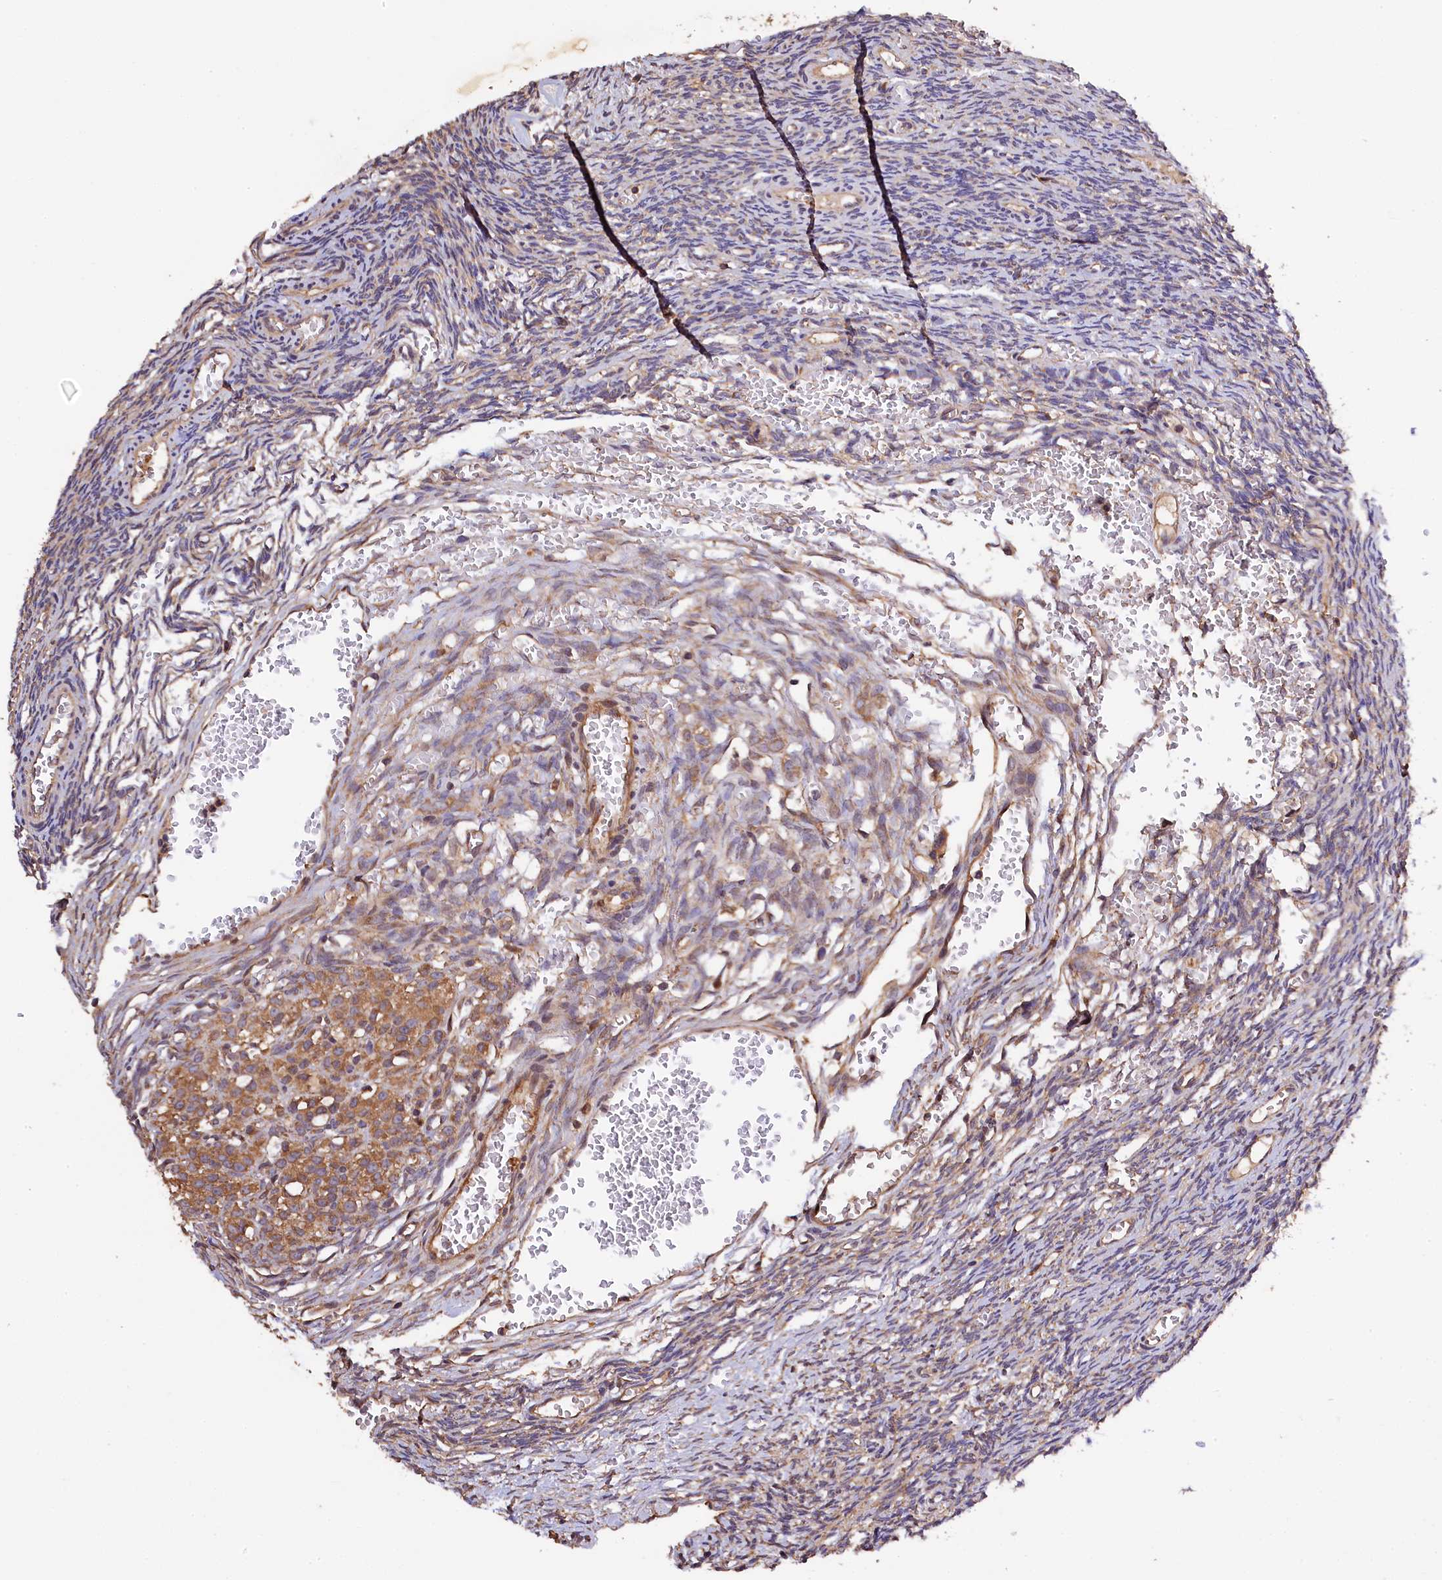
{"staining": {"intensity": "weak", "quantity": "<25%", "location": "cytoplasmic/membranous"}, "tissue": "ovary", "cell_type": "Ovarian stroma cells", "image_type": "normal", "snomed": [{"axis": "morphology", "description": "Normal tissue, NOS"}, {"axis": "topography", "description": "Ovary"}], "caption": "DAB (3,3'-diaminobenzidine) immunohistochemical staining of benign human ovary exhibits no significant positivity in ovarian stroma cells.", "gene": "KLC2", "patient": {"sex": "female", "age": 39}}